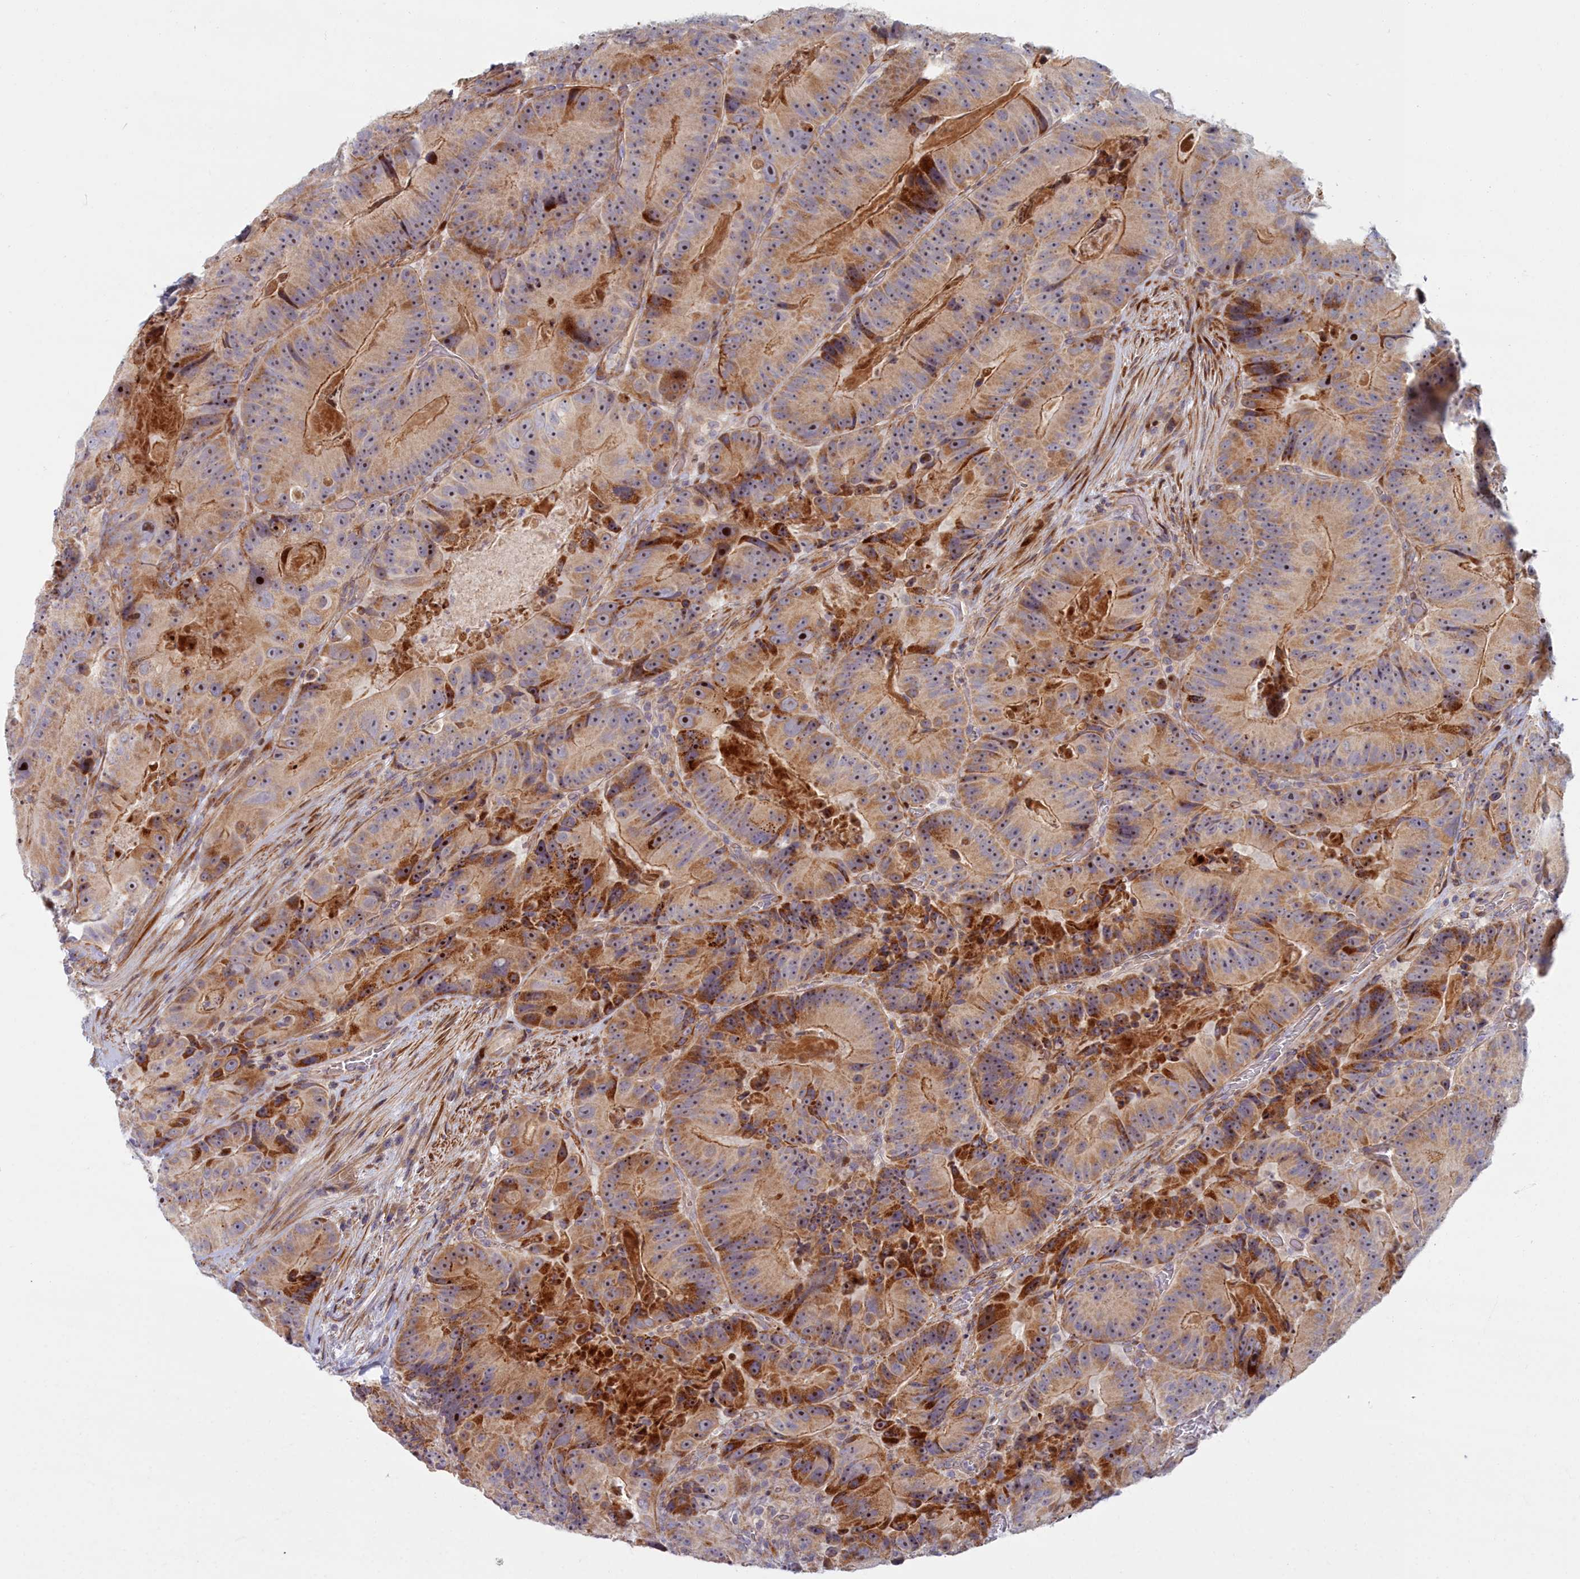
{"staining": {"intensity": "moderate", "quantity": ">75%", "location": "cytoplasmic/membranous,nuclear"}, "tissue": "colorectal cancer", "cell_type": "Tumor cells", "image_type": "cancer", "snomed": [{"axis": "morphology", "description": "Adenocarcinoma, NOS"}, {"axis": "topography", "description": "Colon"}], "caption": "Human colorectal cancer stained with a brown dye exhibits moderate cytoplasmic/membranous and nuclear positive positivity in about >75% of tumor cells.", "gene": "C15orf40", "patient": {"sex": "female", "age": 86}}